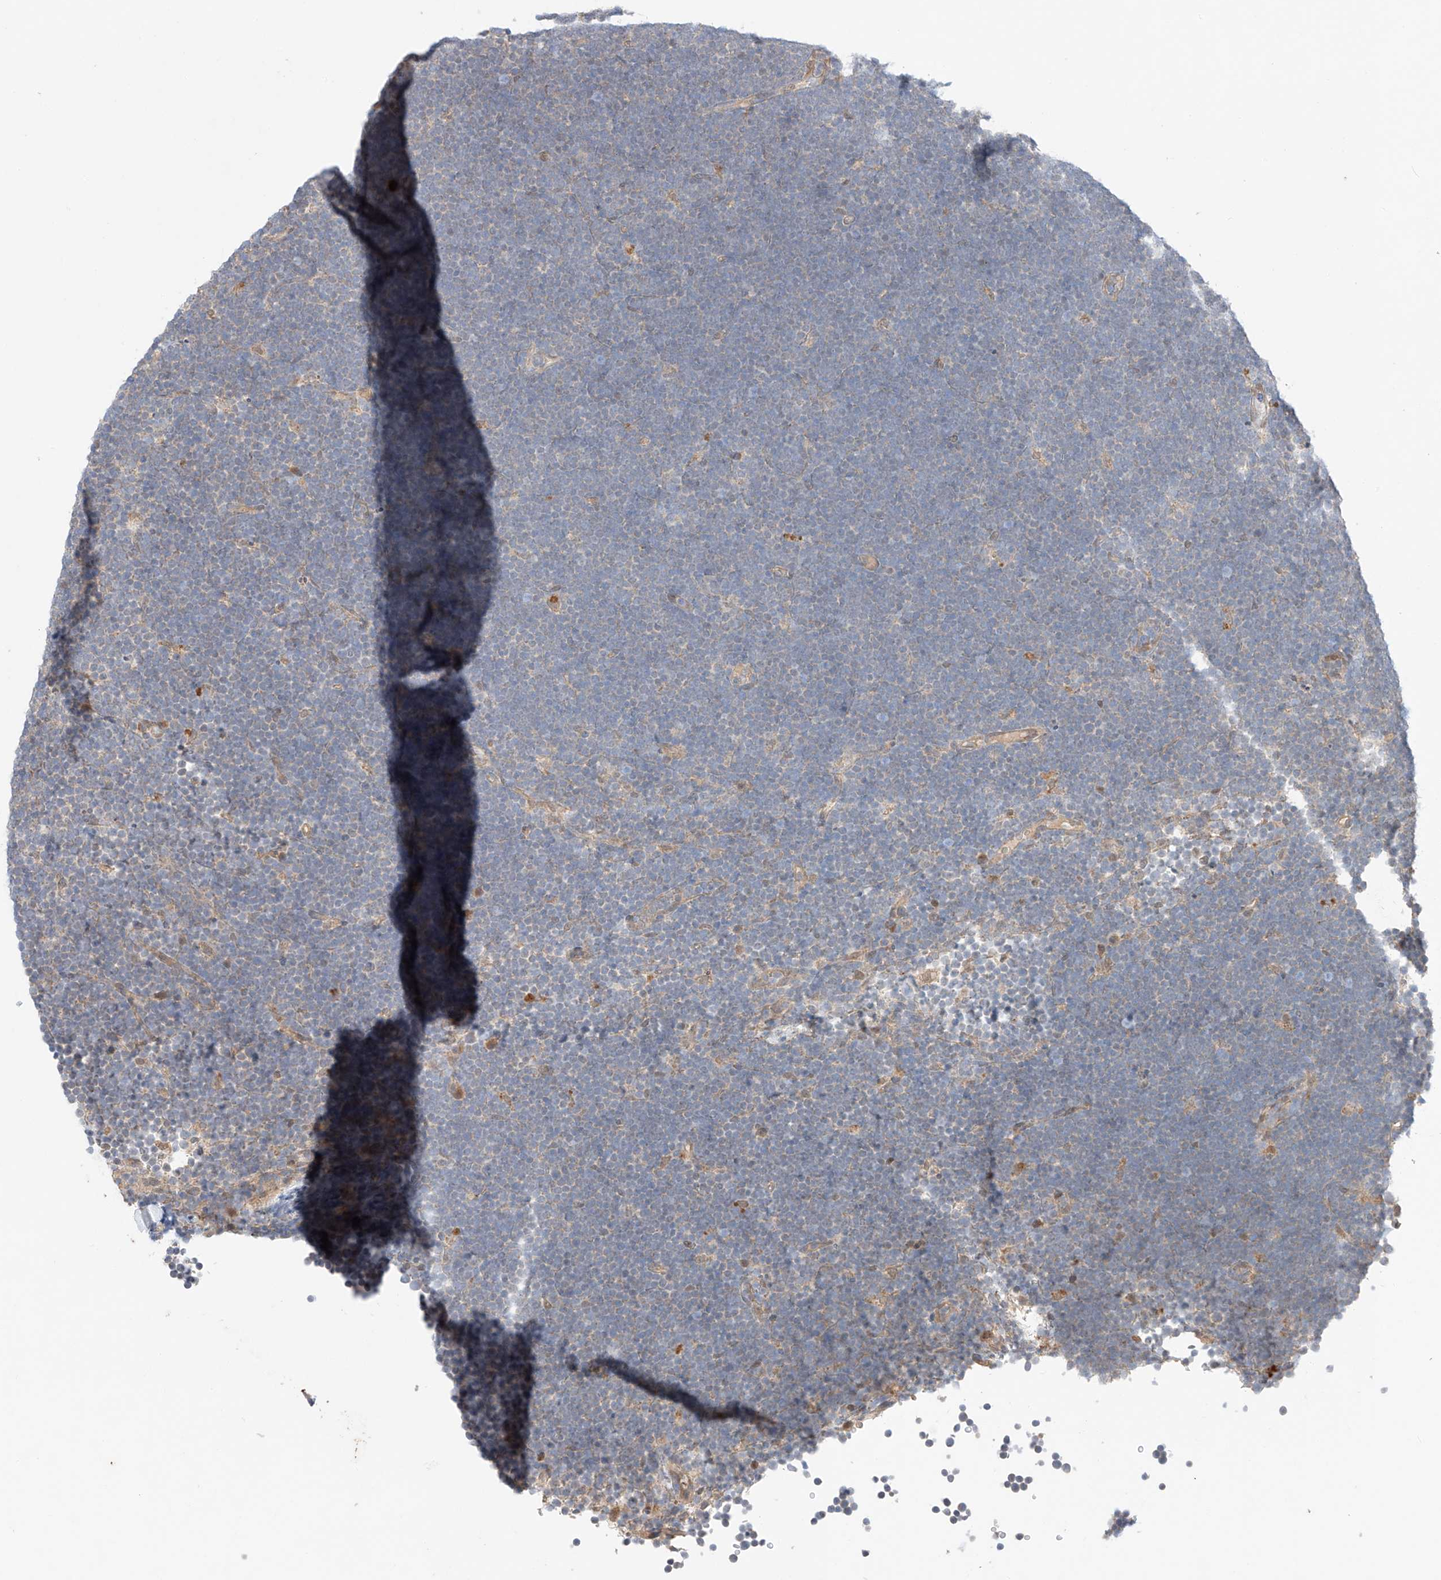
{"staining": {"intensity": "negative", "quantity": "none", "location": "none"}, "tissue": "lymphoma", "cell_type": "Tumor cells", "image_type": "cancer", "snomed": [{"axis": "morphology", "description": "Malignant lymphoma, non-Hodgkin's type, High grade"}, {"axis": "topography", "description": "Lymph node"}], "caption": "There is no significant positivity in tumor cells of lymphoma.", "gene": "GCNT1", "patient": {"sex": "male", "age": 13}}